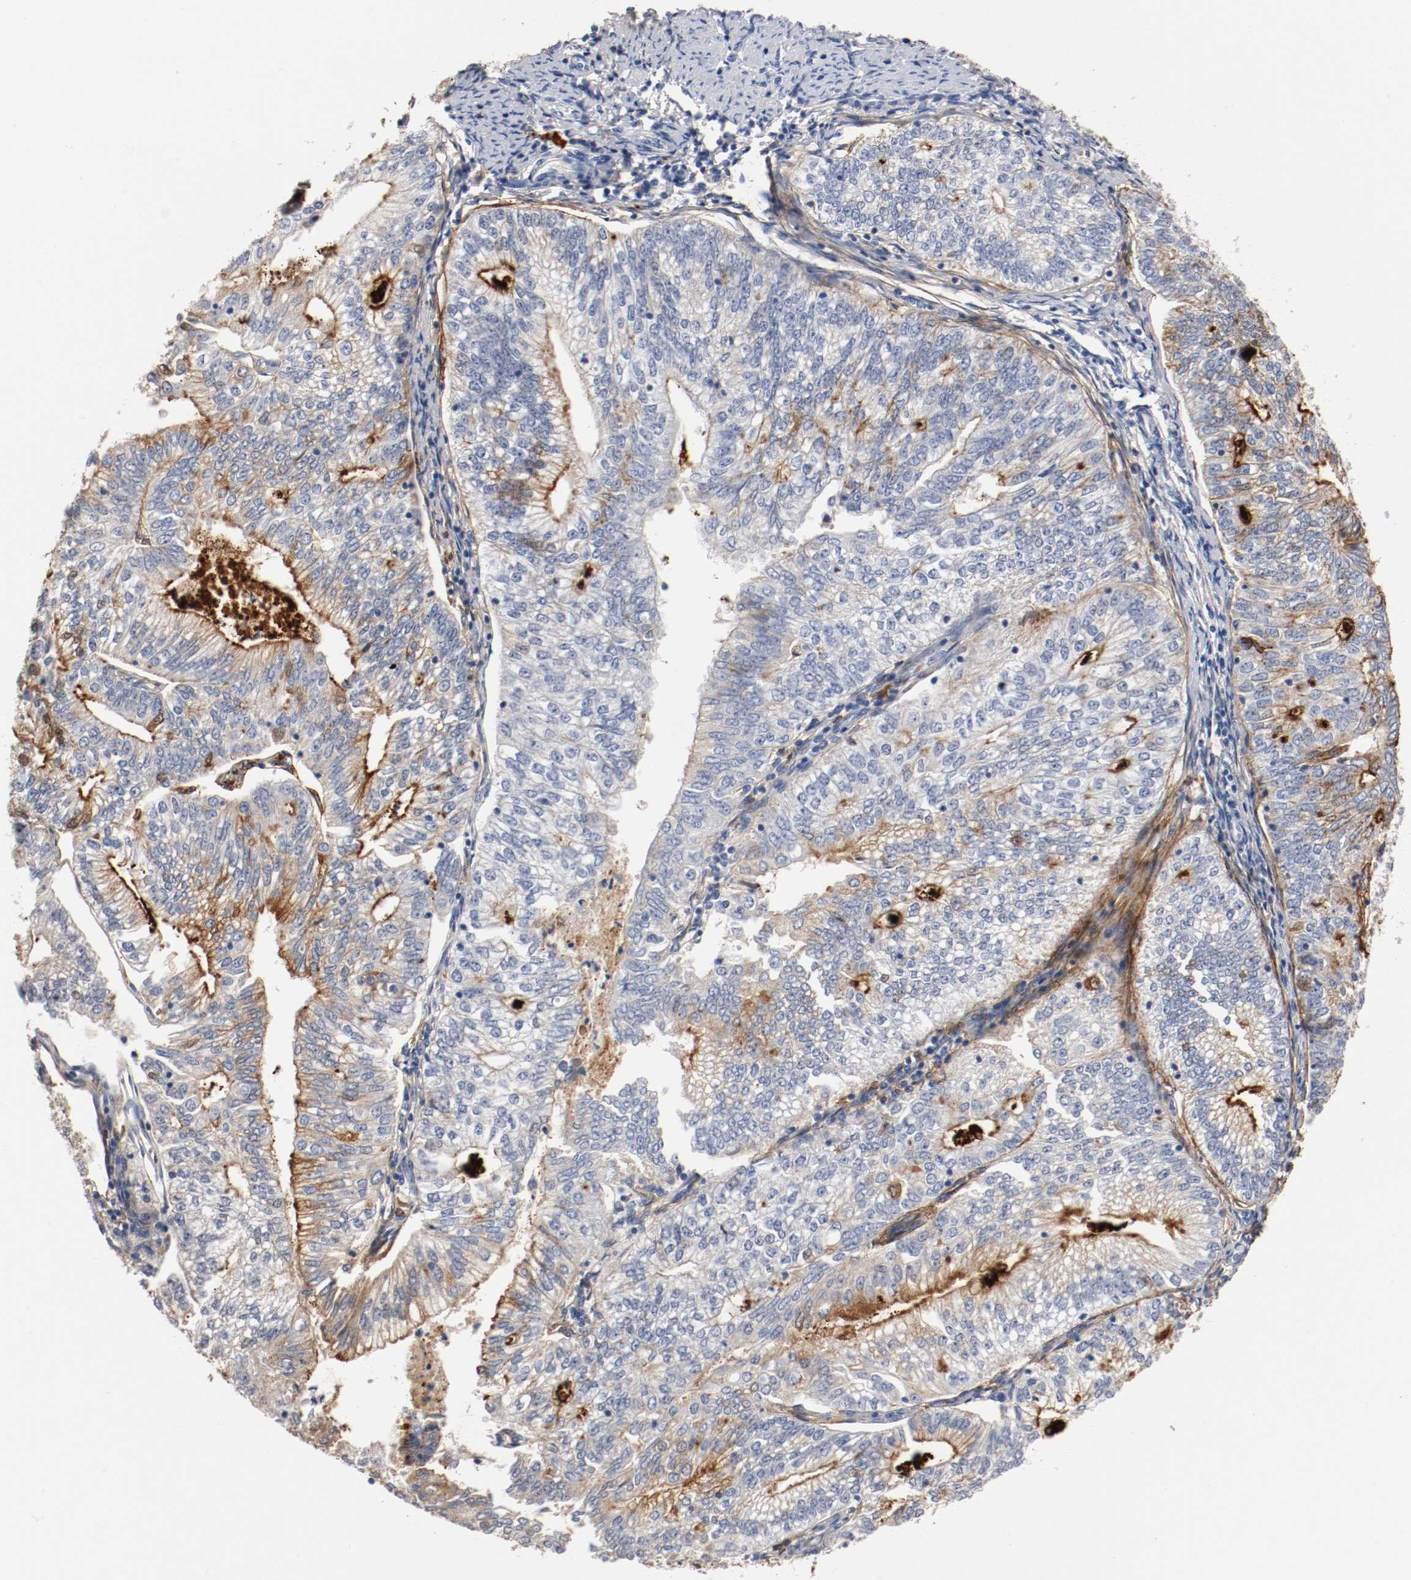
{"staining": {"intensity": "strong", "quantity": "25%-75%", "location": "cytoplasmic/membranous"}, "tissue": "endometrial cancer", "cell_type": "Tumor cells", "image_type": "cancer", "snomed": [{"axis": "morphology", "description": "Adenocarcinoma, NOS"}, {"axis": "topography", "description": "Endometrium"}], "caption": "Immunohistochemistry (IHC) micrograph of human endometrial cancer (adenocarcinoma) stained for a protein (brown), which reveals high levels of strong cytoplasmic/membranous expression in about 25%-75% of tumor cells.", "gene": "TNC", "patient": {"sex": "female", "age": 69}}